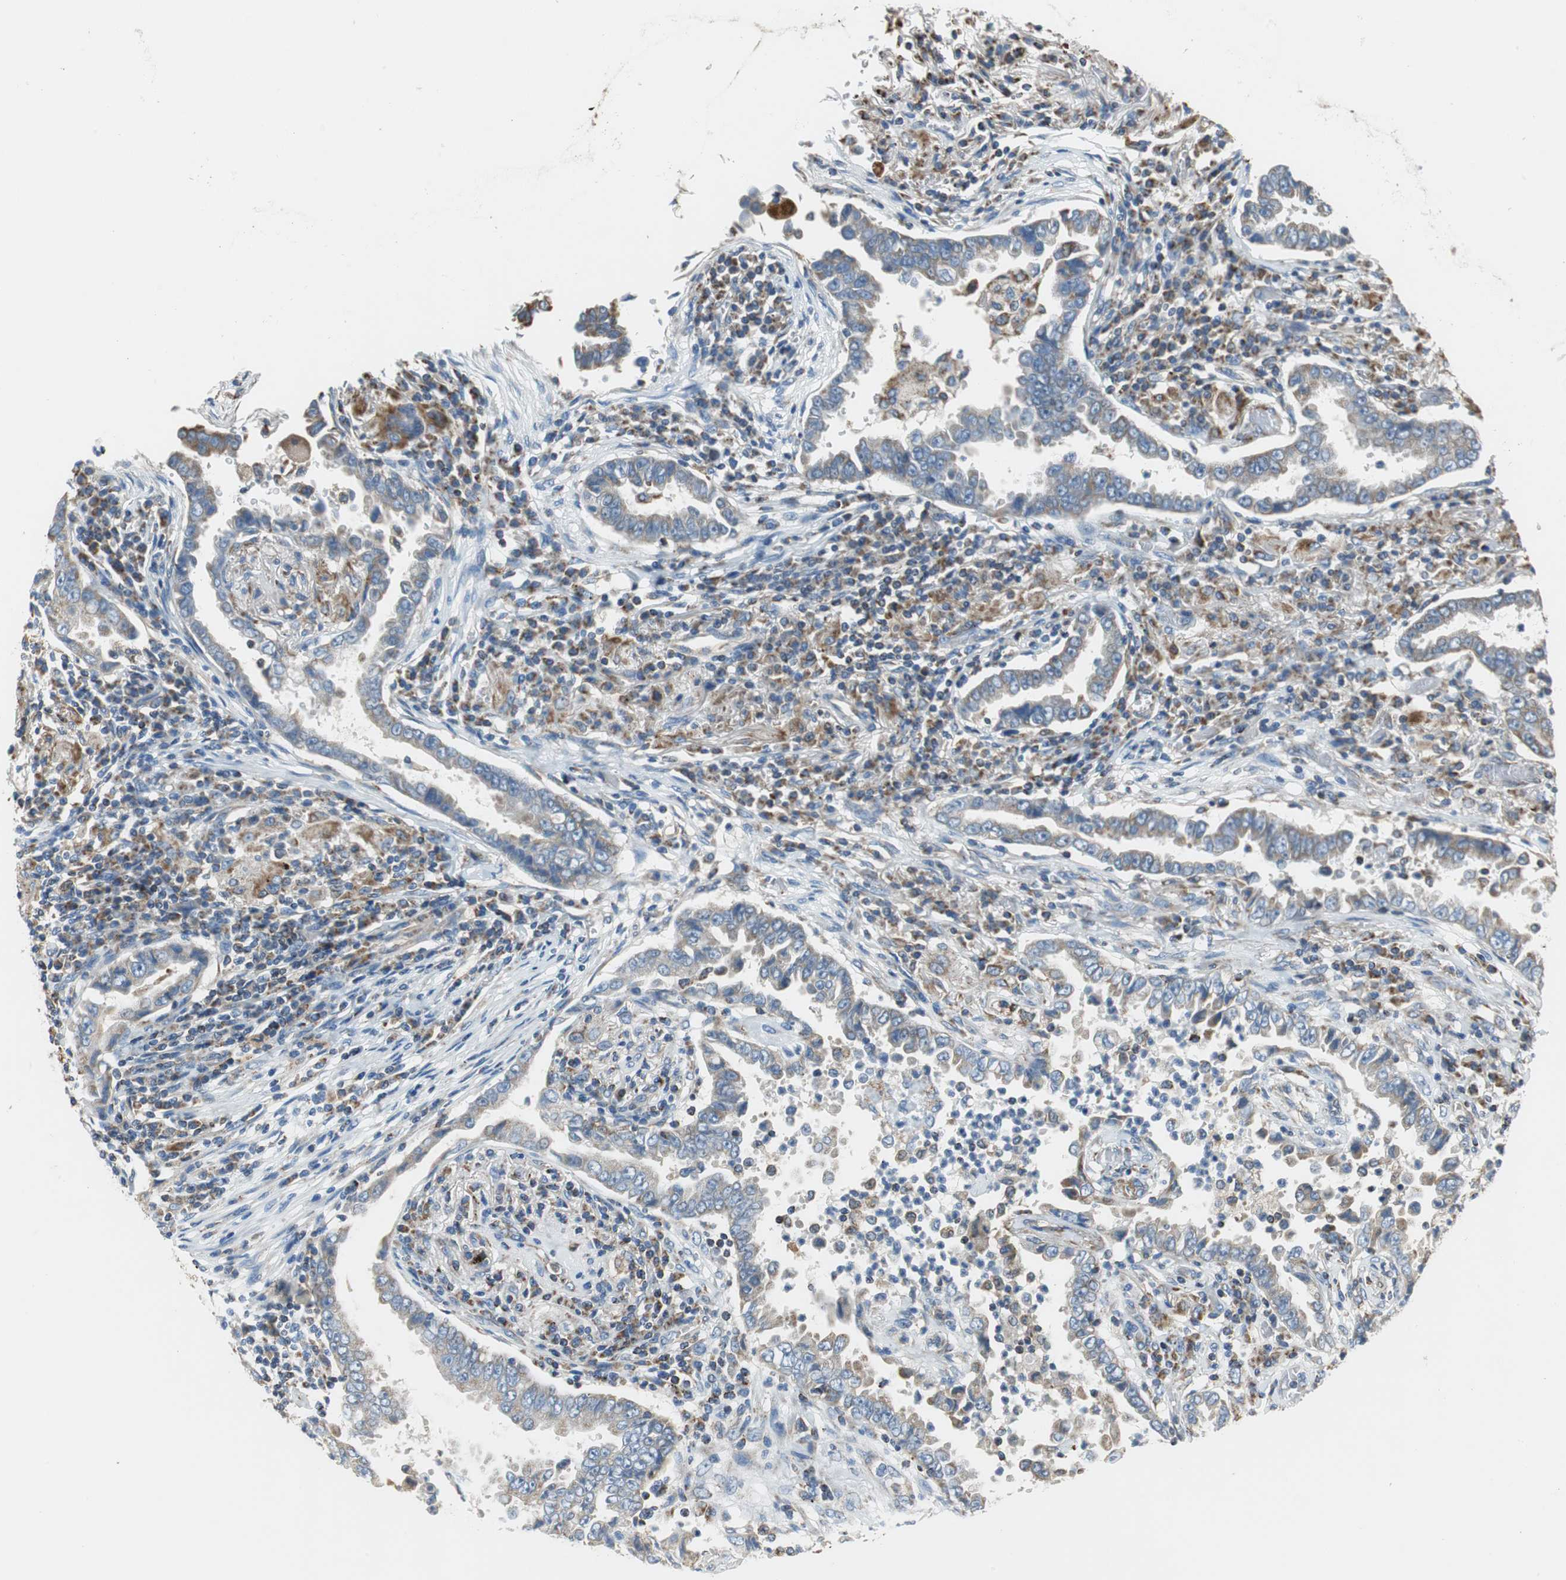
{"staining": {"intensity": "weak", "quantity": ">75%", "location": "cytoplasmic/membranous"}, "tissue": "lung cancer", "cell_type": "Tumor cells", "image_type": "cancer", "snomed": [{"axis": "morphology", "description": "Normal tissue, NOS"}, {"axis": "morphology", "description": "Inflammation, NOS"}, {"axis": "morphology", "description": "Adenocarcinoma, NOS"}, {"axis": "topography", "description": "Lung"}], "caption": "IHC histopathology image of neoplastic tissue: lung cancer stained using IHC displays low levels of weak protein expression localized specifically in the cytoplasmic/membranous of tumor cells, appearing as a cytoplasmic/membranous brown color.", "gene": "GSTK1", "patient": {"sex": "female", "age": 64}}